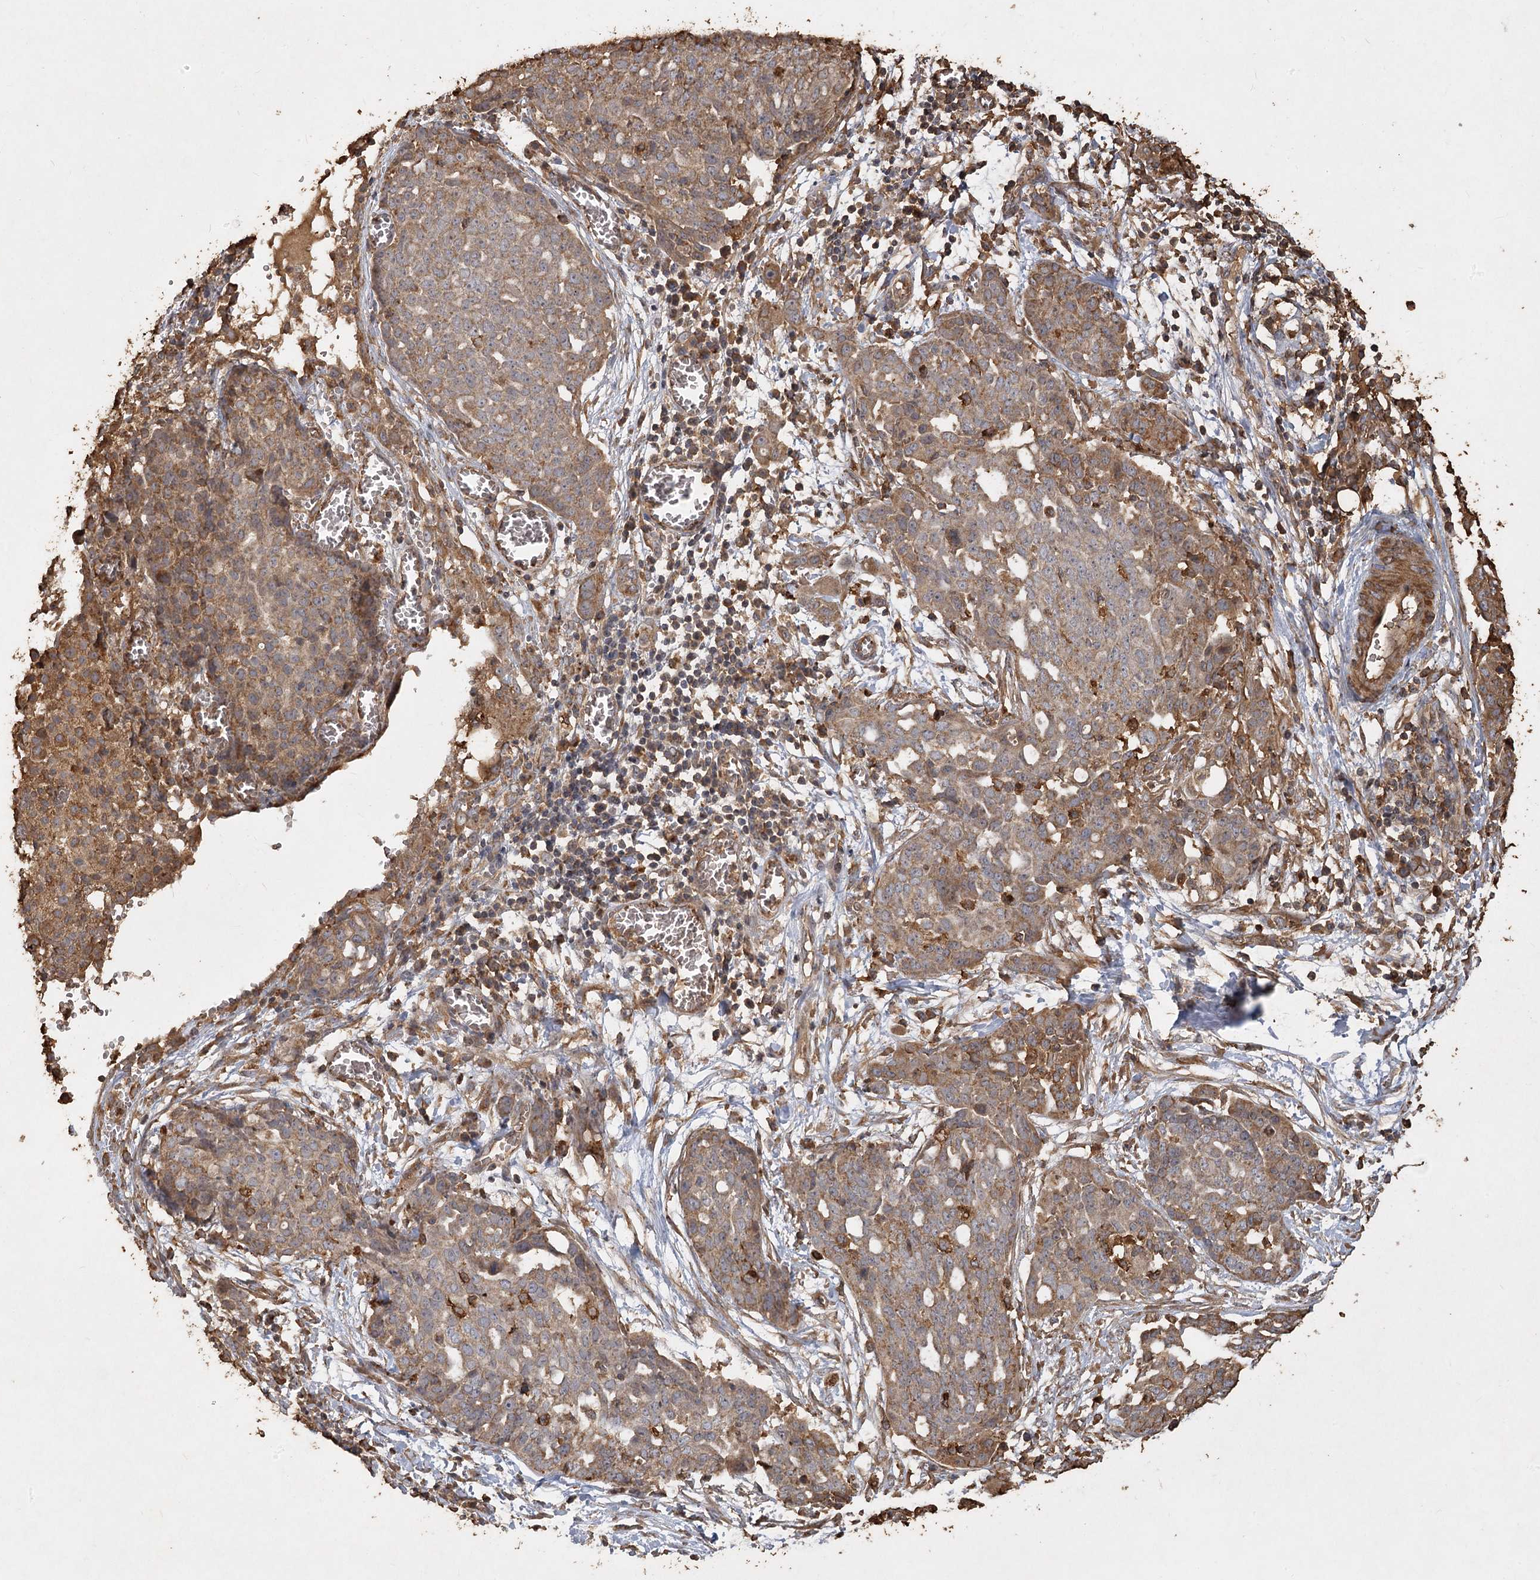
{"staining": {"intensity": "moderate", "quantity": ">75%", "location": "cytoplasmic/membranous"}, "tissue": "ovarian cancer", "cell_type": "Tumor cells", "image_type": "cancer", "snomed": [{"axis": "morphology", "description": "Cystadenocarcinoma, serous, NOS"}, {"axis": "topography", "description": "Soft tissue"}, {"axis": "topography", "description": "Ovary"}], "caption": "This micrograph exhibits serous cystadenocarcinoma (ovarian) stained with immunohistochemistry to label a protein in brown. The cytoplasmic/membranous of tumor cells show moderate positivity for the protein. Nuclei are counter-stained blue.", "gene": "PIK3C2A", "patient": {"sex": "female", "age": 57}}